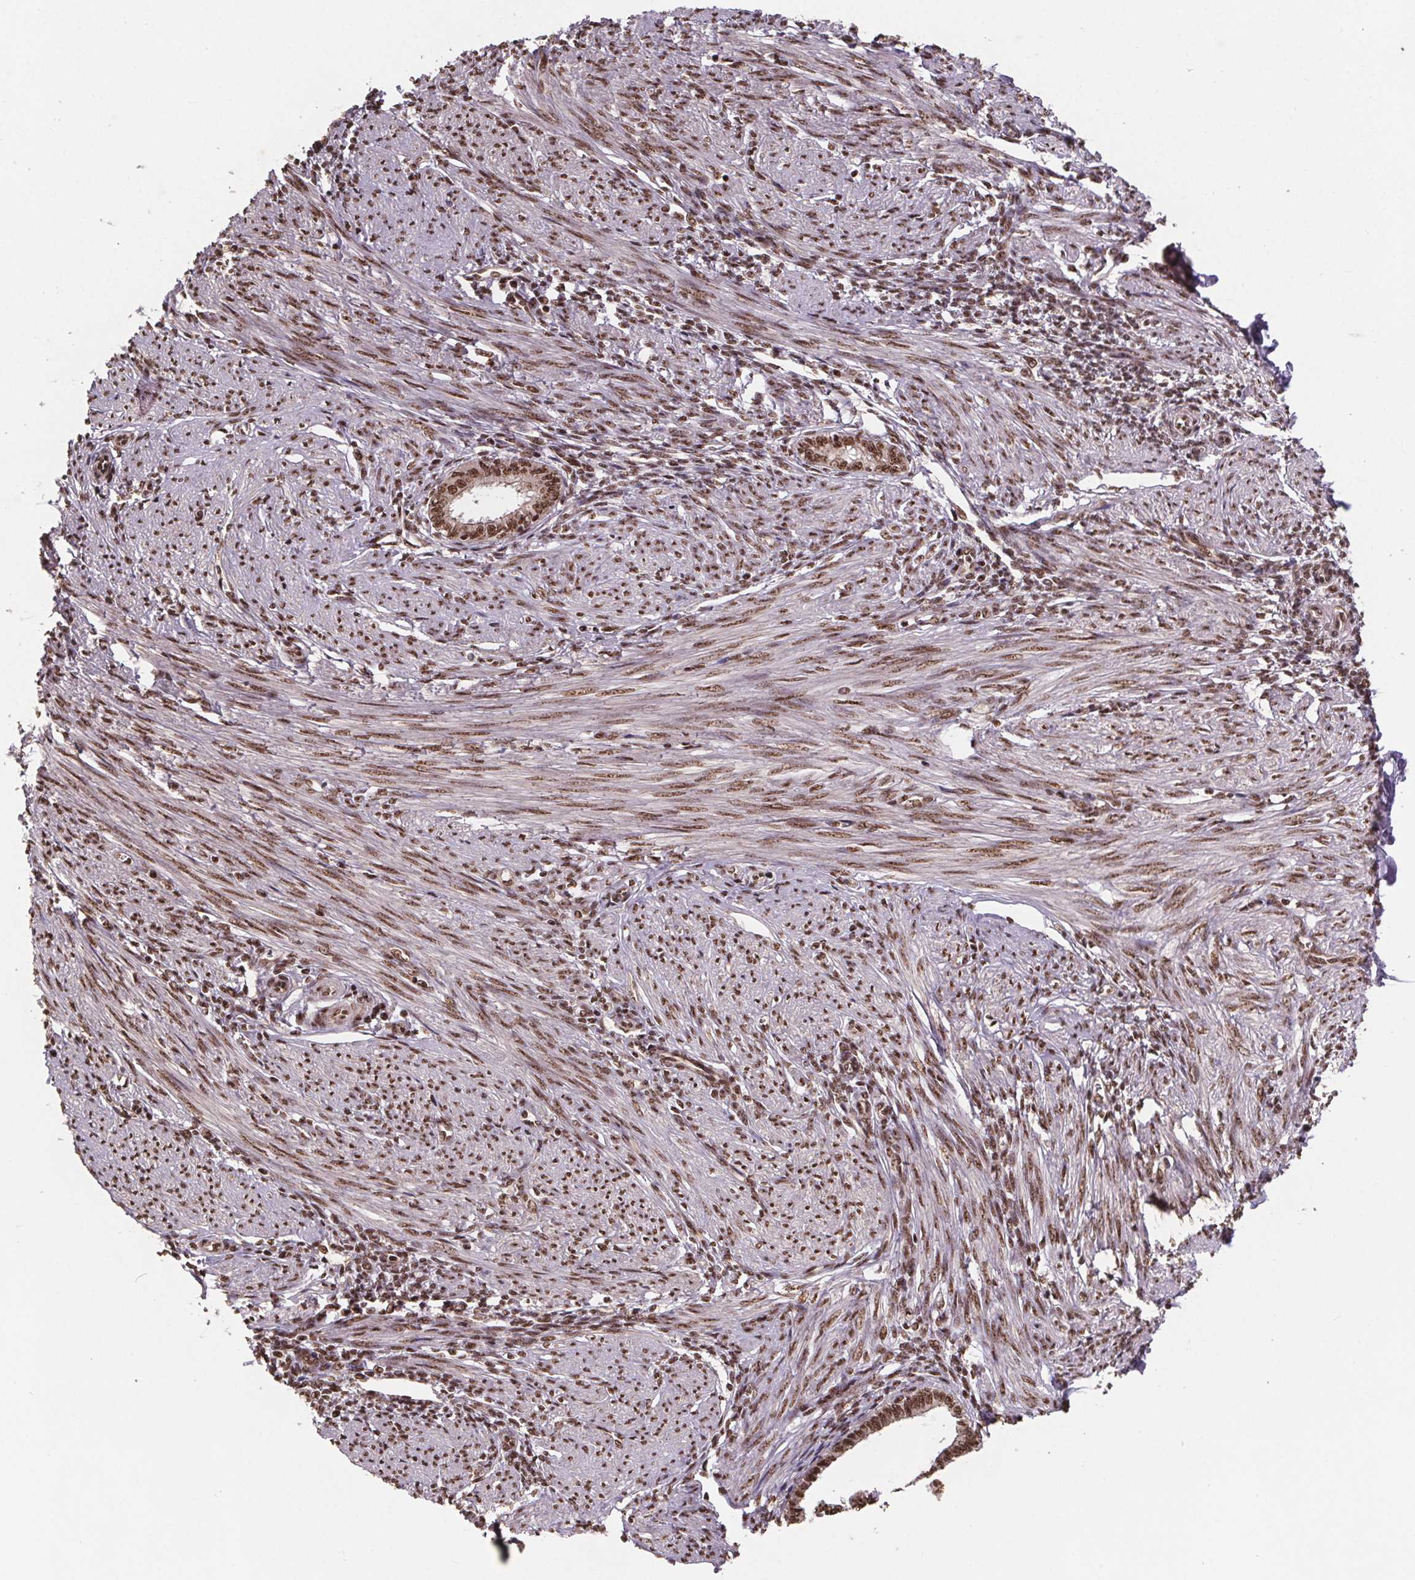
{"staining": {"intensity": "moderate", "quantity": "25%-75%", "location": "nuclear"}, "tissue": "endometrium", "cell_type": "Cells in endometrial stroma", "image_type": "normal", "snomed": [{"axis": "morphology", "description": "Normal tissue, NOS"}, {"axis": "topography", "description": "Endometrium"}], "caption": "Normal endometrium displays moderate nuclear positivity in approximately 25%-75% of cells in endometrial stroma, visualized by immunohistochemistry. (DAB IHC, brown staining for protein, blue staining for nuclei).", "gene": "JARID2", "patient": {"sex": "female", "age": 42}}